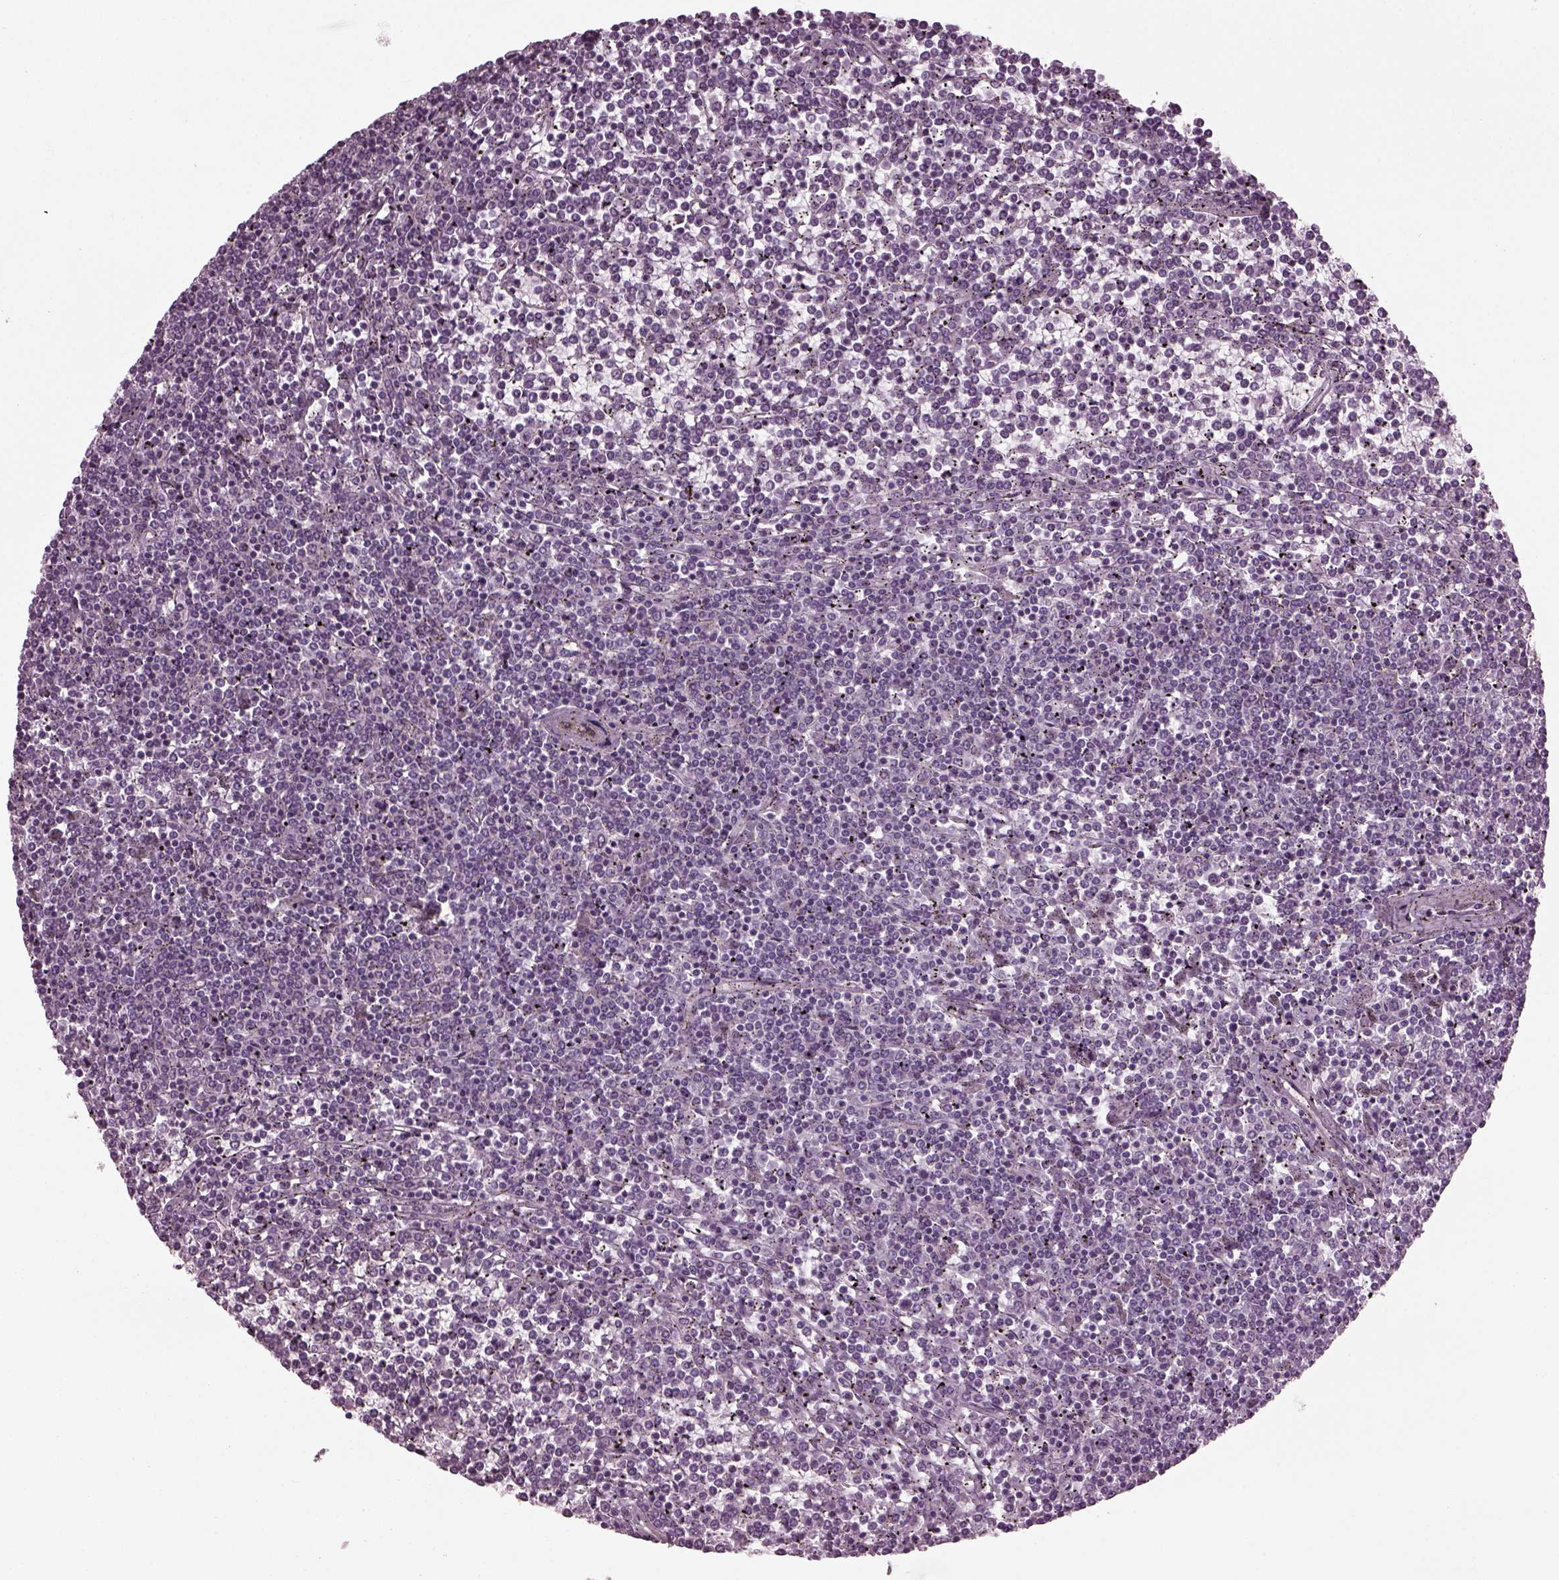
{"staining": {"intensity": "negative", "quantity": "none", "location": "none"}, "tissue": "lymphoma", "cell_type": "Tumor cells", "image_type": "cancer", "snomed": [{"axis": "morphology", "description": "Malignant lymphoma, non-Hodgkin's type, Low grade"}, {"axis": "topography", "description": "Spleen"}], "caption": "The photomicrograph reveals no staining of tumor cells in lymphoma.", "gene": "CABP5", "patient": {"sex": "female", "age": 19}}